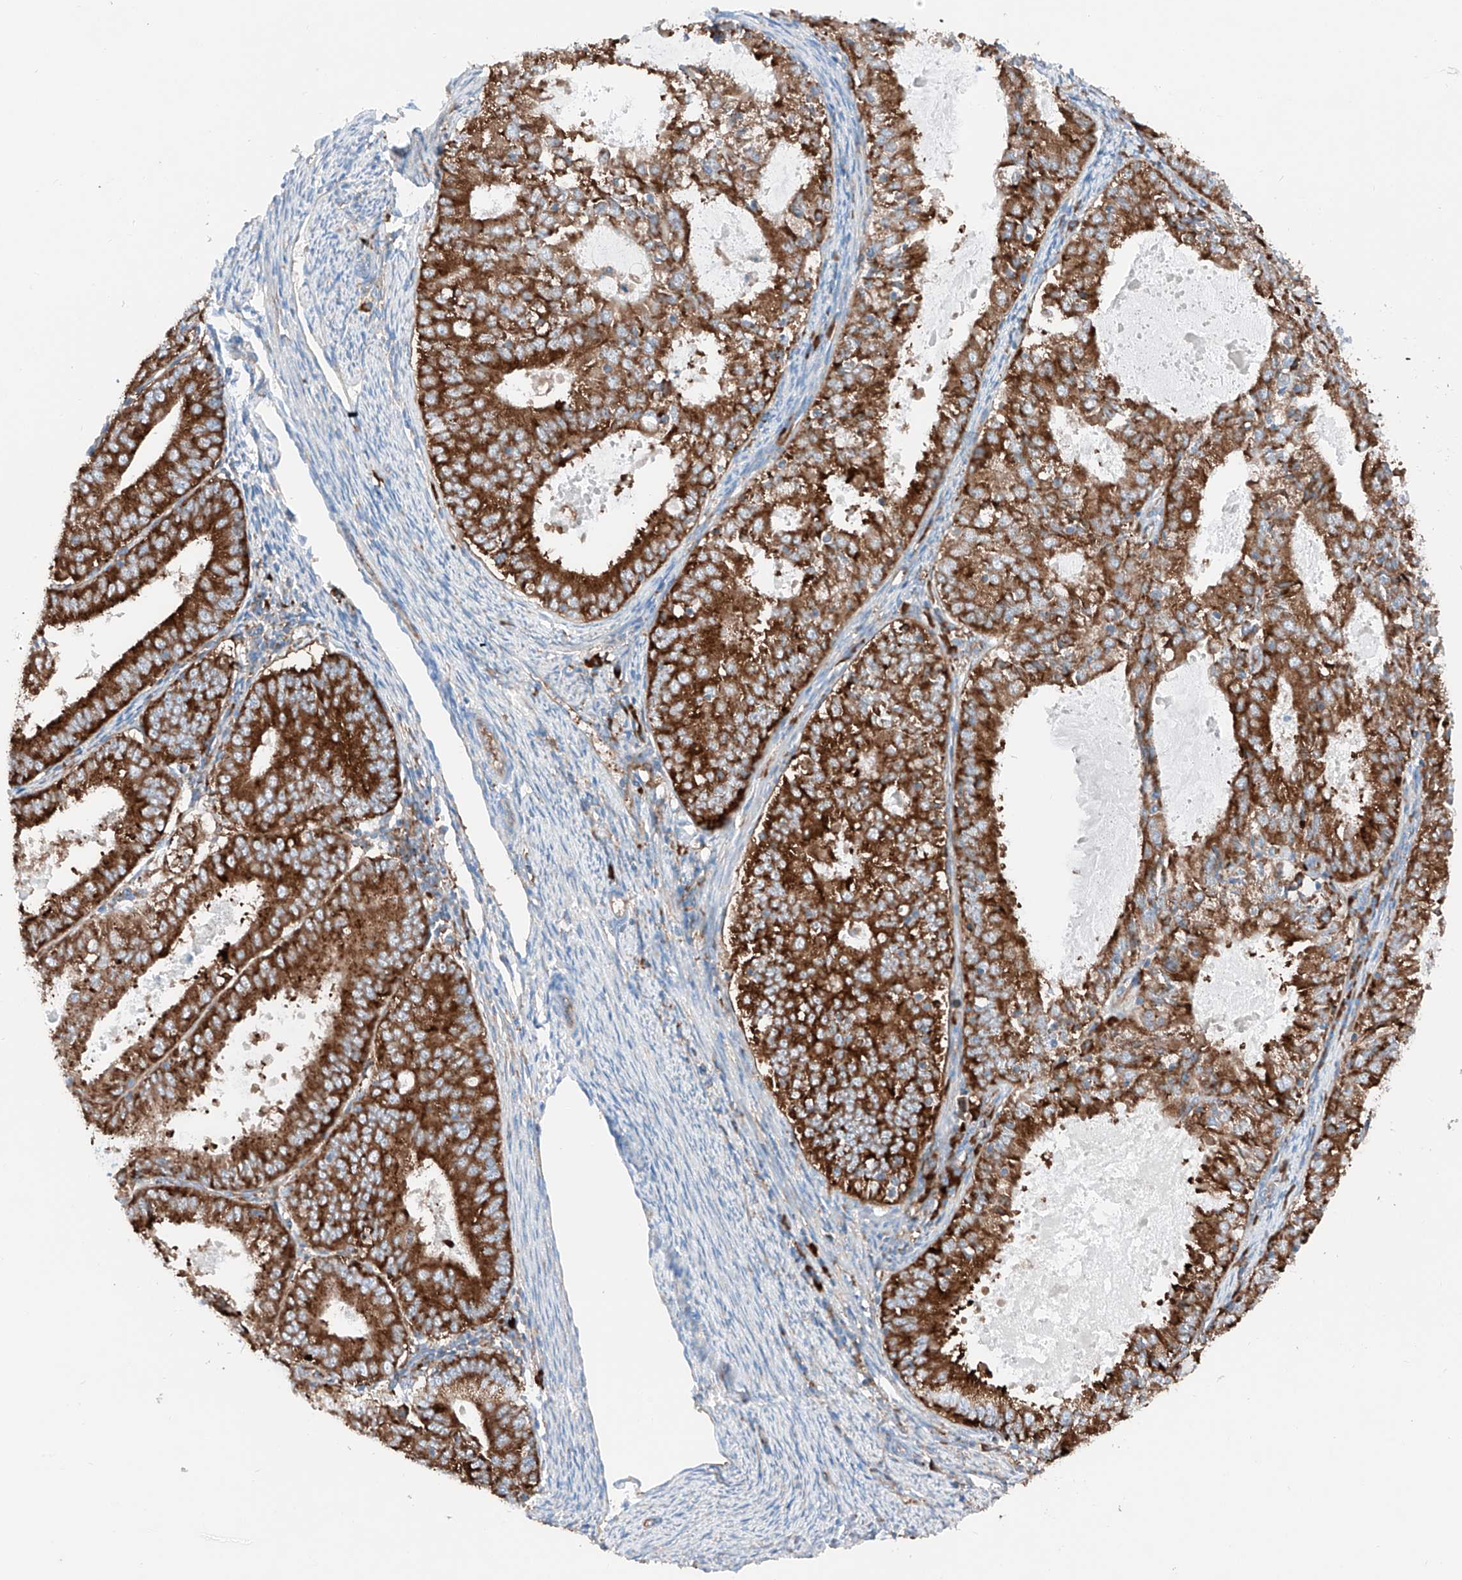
{"staining": {"intensity": "strong", "quantity": ">75%", "location": "cytoplasmic/membranous"}, "tissue": "endometrial cancer", "cell_type": "Tumor cells", "image_type": "cancer", "snomed": [{"axis": "morphology", "description": "Adenocarcinoma, NOS"}, {"axis": "topography", "description": "Endometrium"}], "caption": "IHC micrograph of endometrial adenocarcinoma stained for a protein (brown), which displays high levels of strong cytoplasmic/membranous staining in about >75% of tumor cells.", "gene": "CRELD1", "patient": {"sex": "female", "age": 57}}